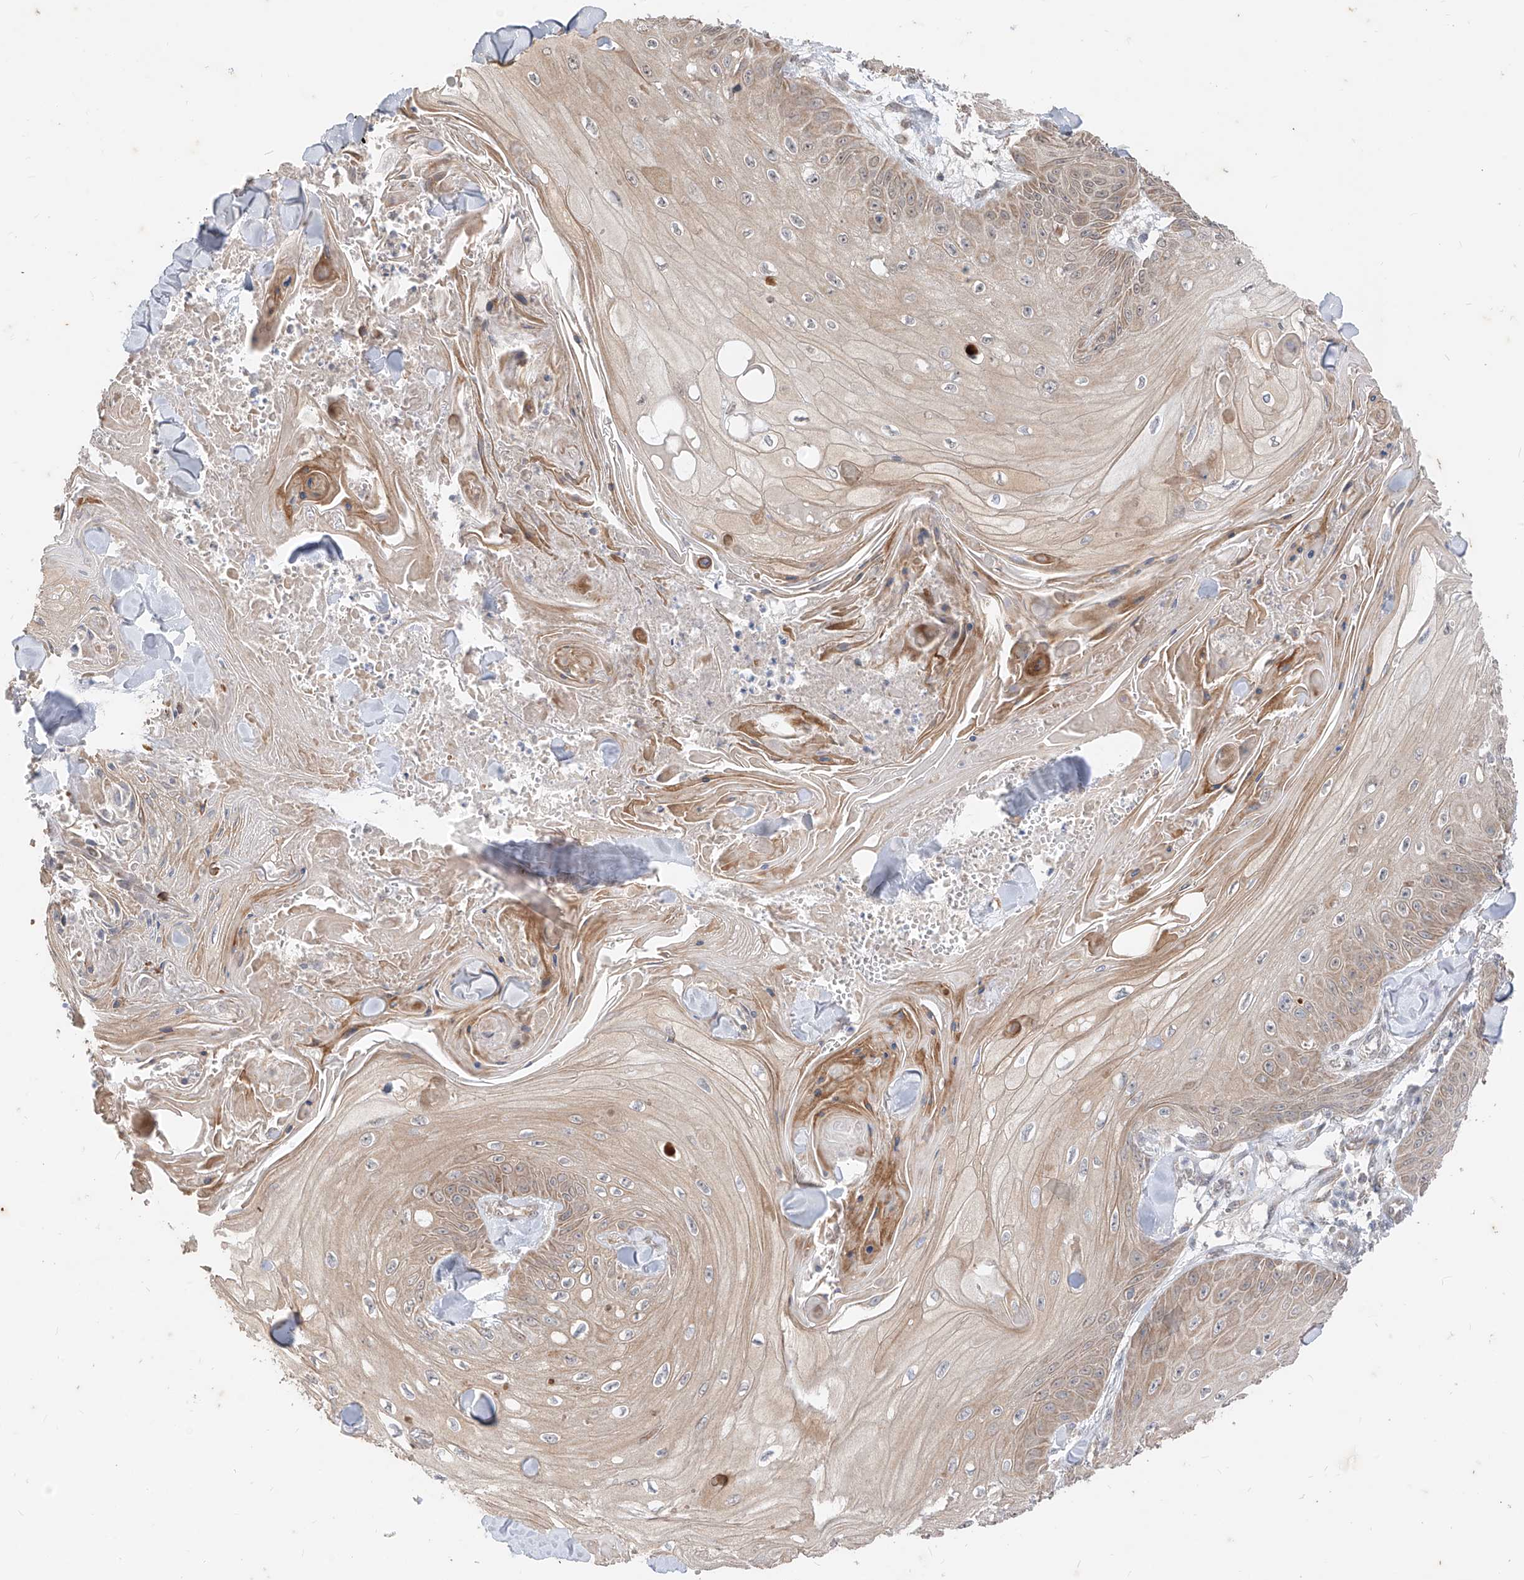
{"staining": {"intensity": "weak", "quantity": ">75%", "location": "cytoplasmic/membranous"}, "tissue": "skin cancer", "cell_type": "Tumor cells", "image_type": "cancer", "snomed": [{"axis": "morphology", "description": "Squamous cell carcinoma, NOS"}, {"axis": "topography", "description": "Skin"}], "caption": "Skin cancer (squamous cell carcinoma) stained for a protein (brown) displays weak cytoplasmic/membranous positive expression in approximately >75% of tumor cells.", "gene": "MTUS2", "patient": {"sex": "male", "age": 74}}